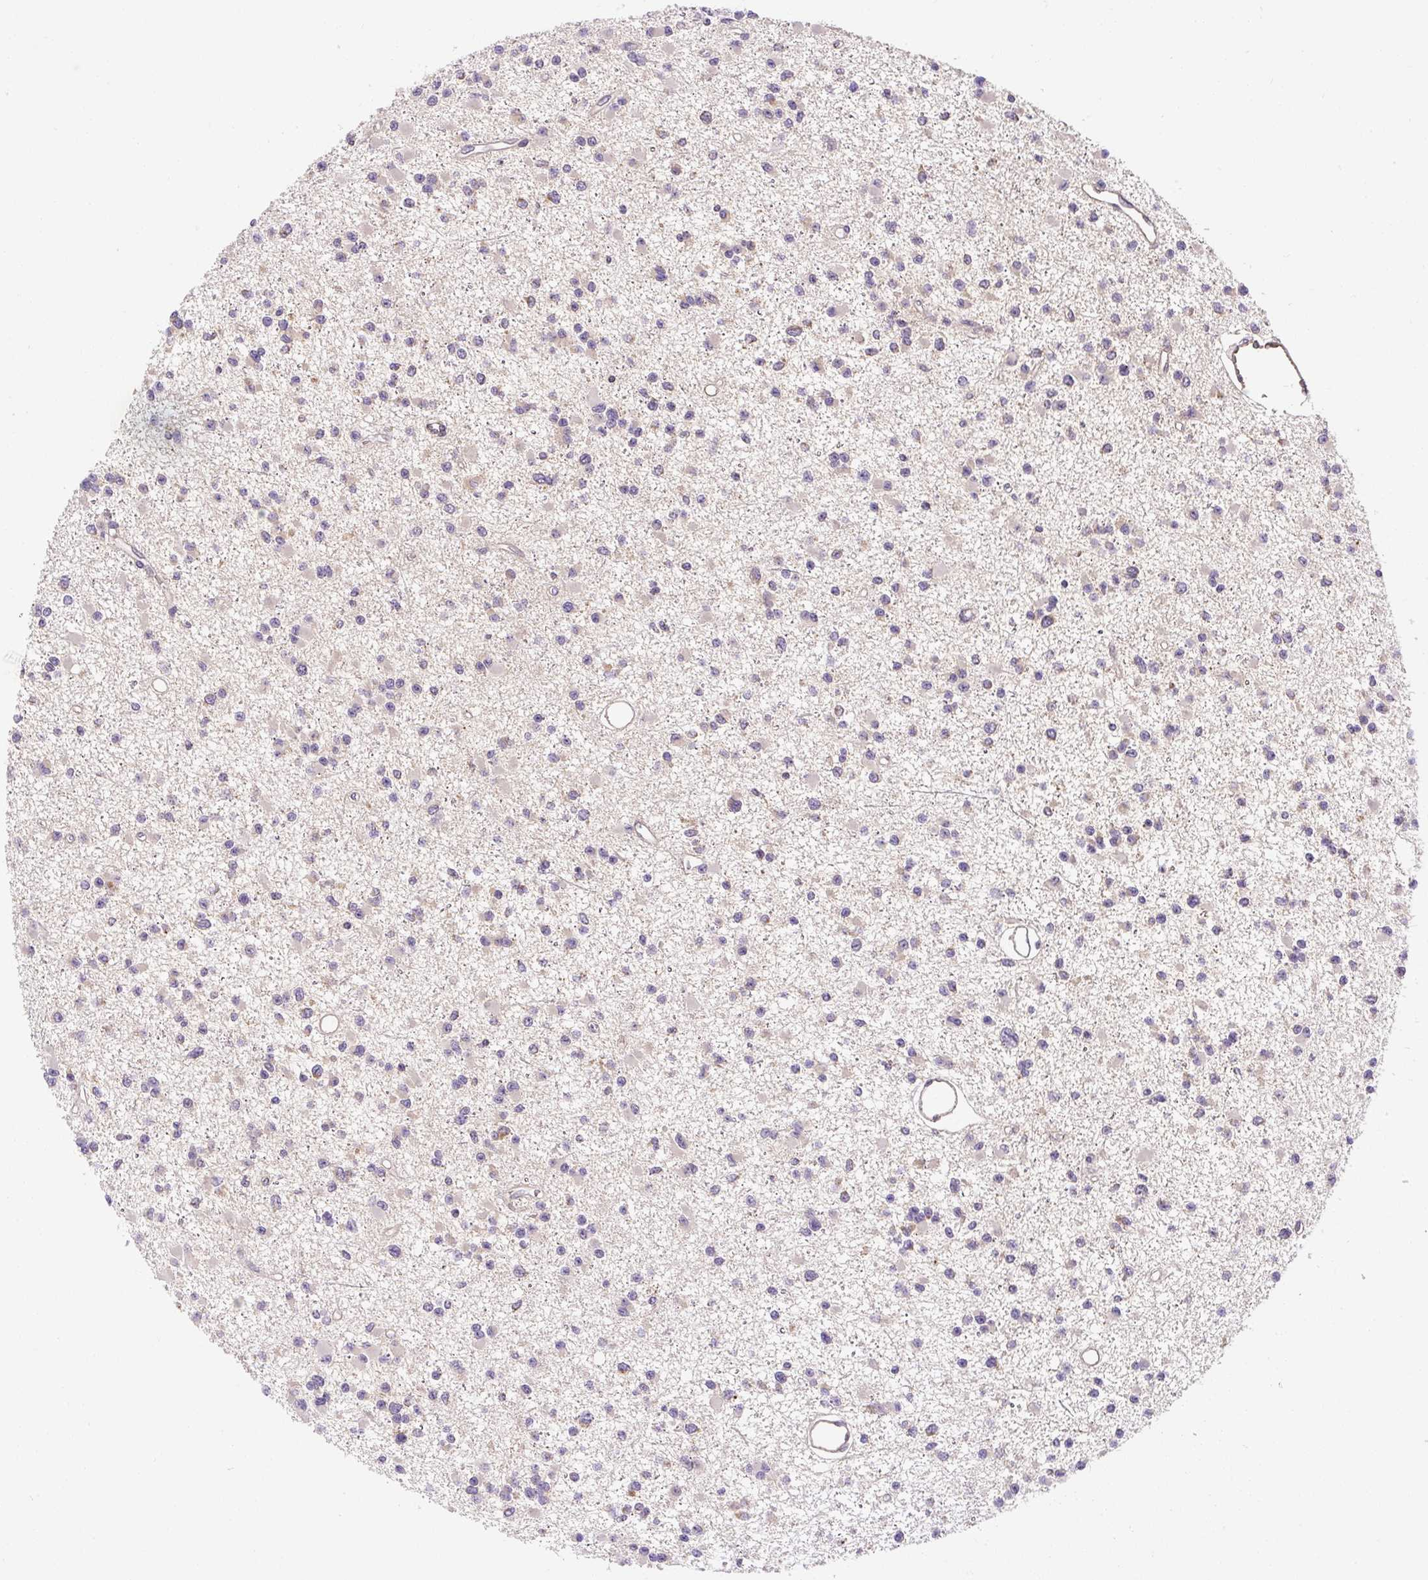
{"staining": {"intensity": "negative", "quantity": "none", "location": "none"}, "tissue": "glioma", "cell_type": "Tumor cells", "image_type": "cancer", "snomed": [{"axis": "morphology", "description": "Glioma, malignant, Low grade"}, {"axis": "topography", "description": "Brain"}], "caption": "A photomicrograph of human low-grade glioma (malignant) is negative for staining in tumor cells.", "gene": "PLA2G4A", "patient": {"sex": "female", "age": 22}}